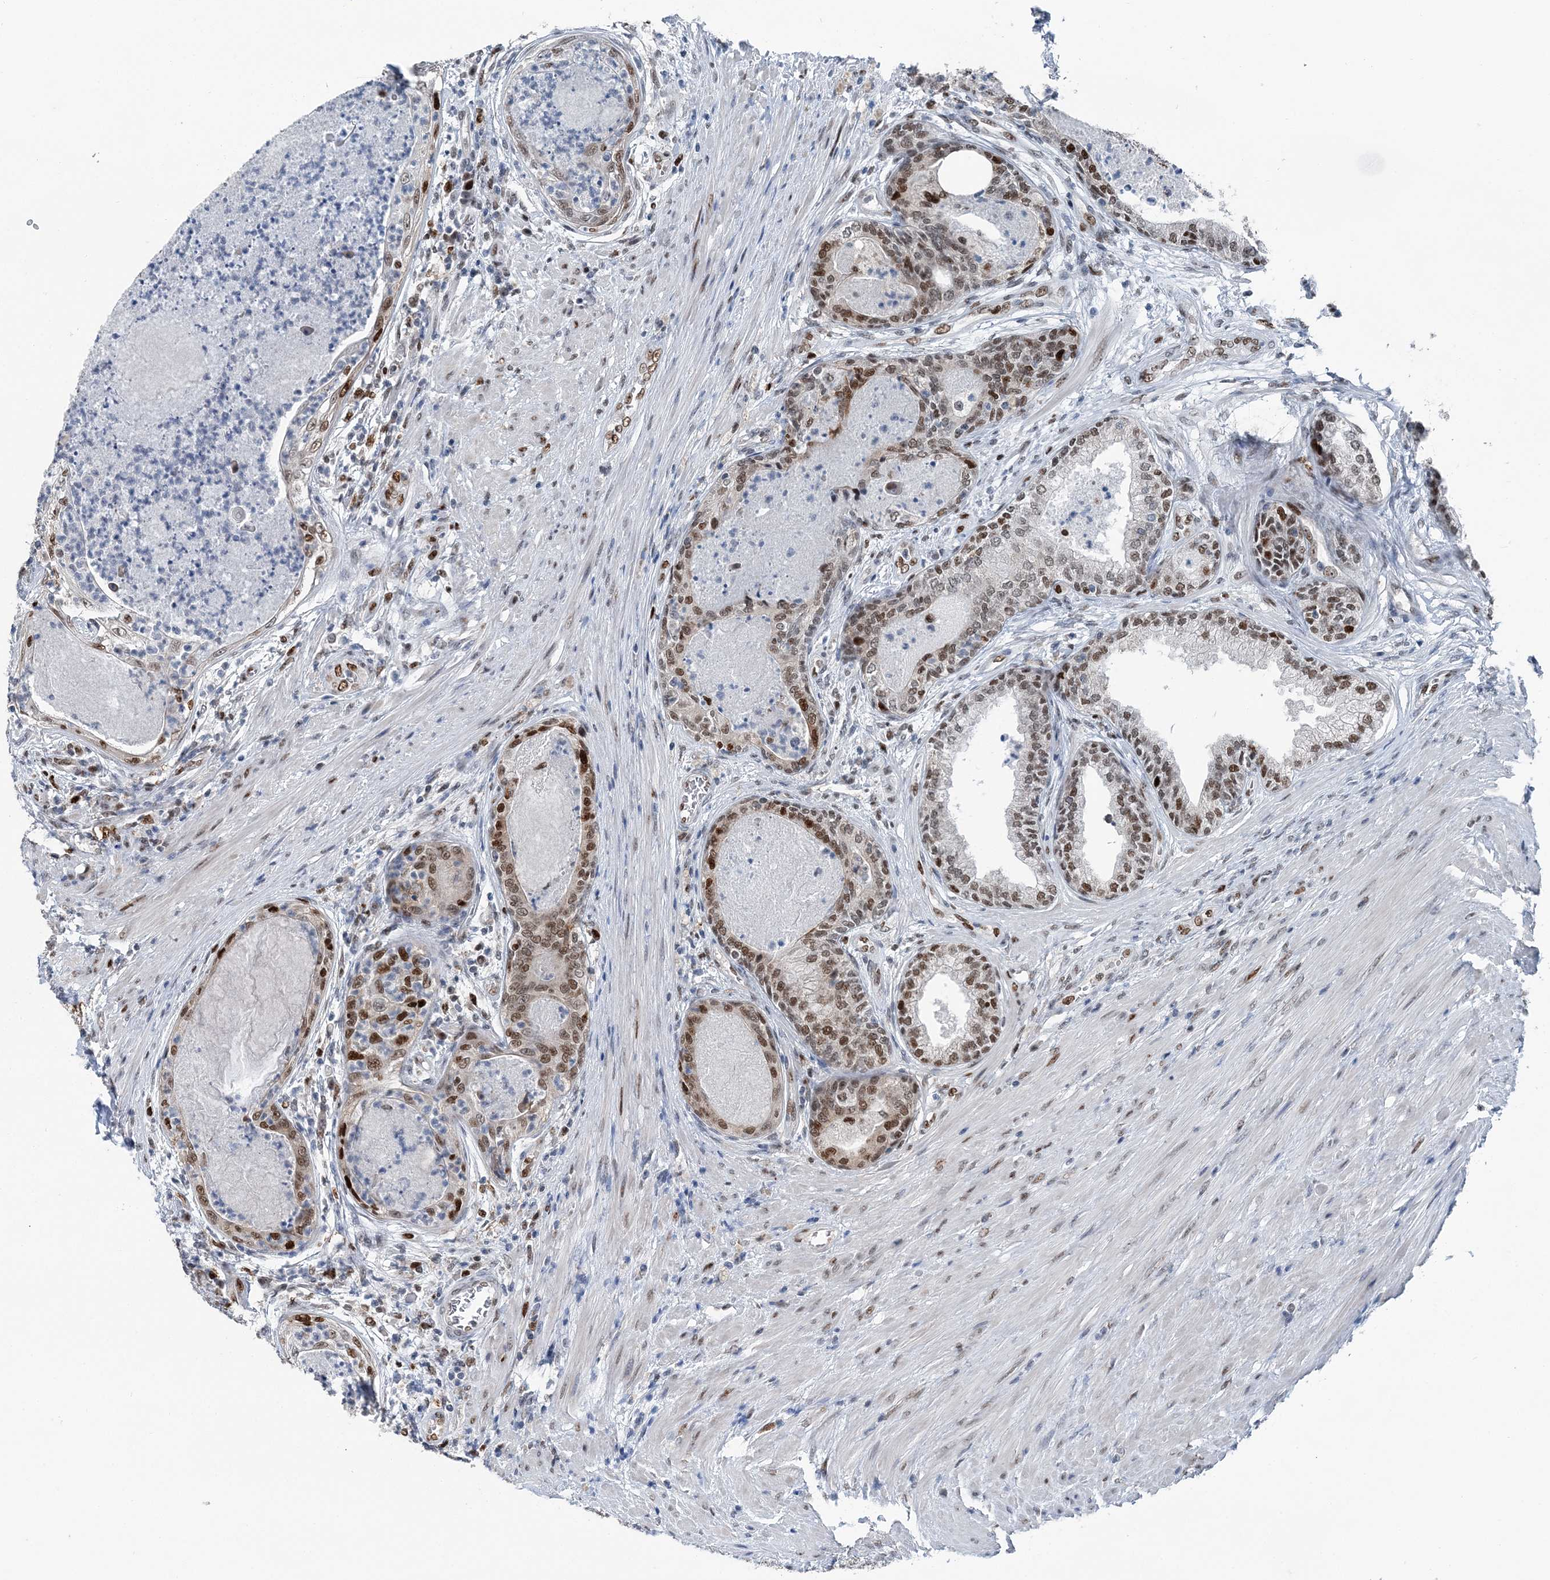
{"staining": {"intensity": "moderate", "quantity": "25%-75%", "location": "nuclear"}, "tissue": "prostate", "cell_type": "Glandular cells", "image_type": "normal", "snomed": [{"axis": "morphology", "description": "Normal tissue, NOS"}, {"axis": "topography", "description": "Prostate"}], "caption": "Glandular cells reveal moderate nuclear positivity in approximately 25%-75% of cells in benign prostate. (IHC, brightfield microscopy, high magnification).", "gene": "HAT1", "patient": {"sex": "male", "age": 76}}